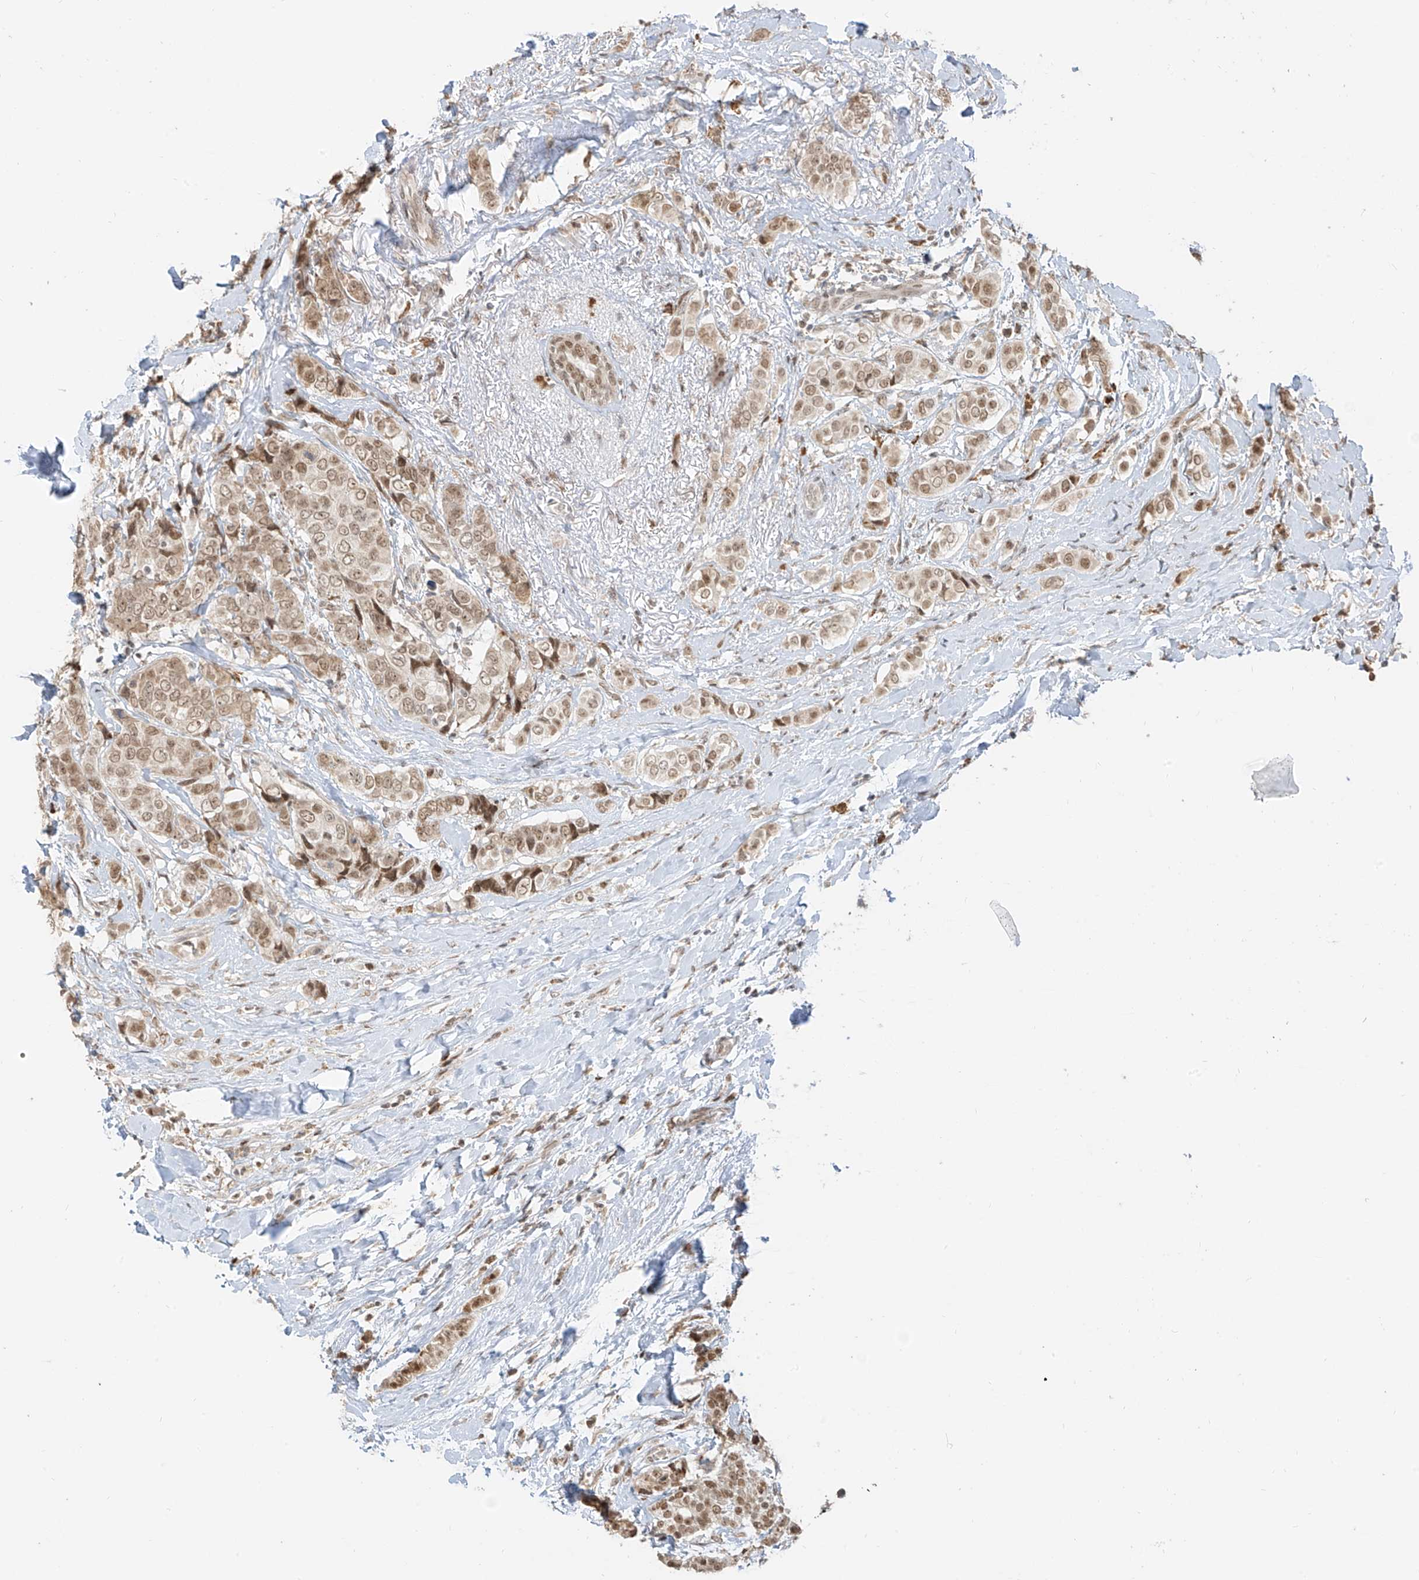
{"staining": {"intensity": "moderate", "quantity": ">75%", "location": "nuclear"}, "tissue": "breast cancer", "cell_type": "Tumor cells", "image_type": "cancer", "snomed": [{"axis": "morphology", "description": "Lobular carcinoma"}, {"axis": "topography", "description": "Breast"}], "caption": "Brown immunohistochemical staining in breast cancer shows moderate nuclear expression in approximately >75% of tumor cells.", "gene": "ZMYM2", "patient": {"sex": "female", "age": 51}}